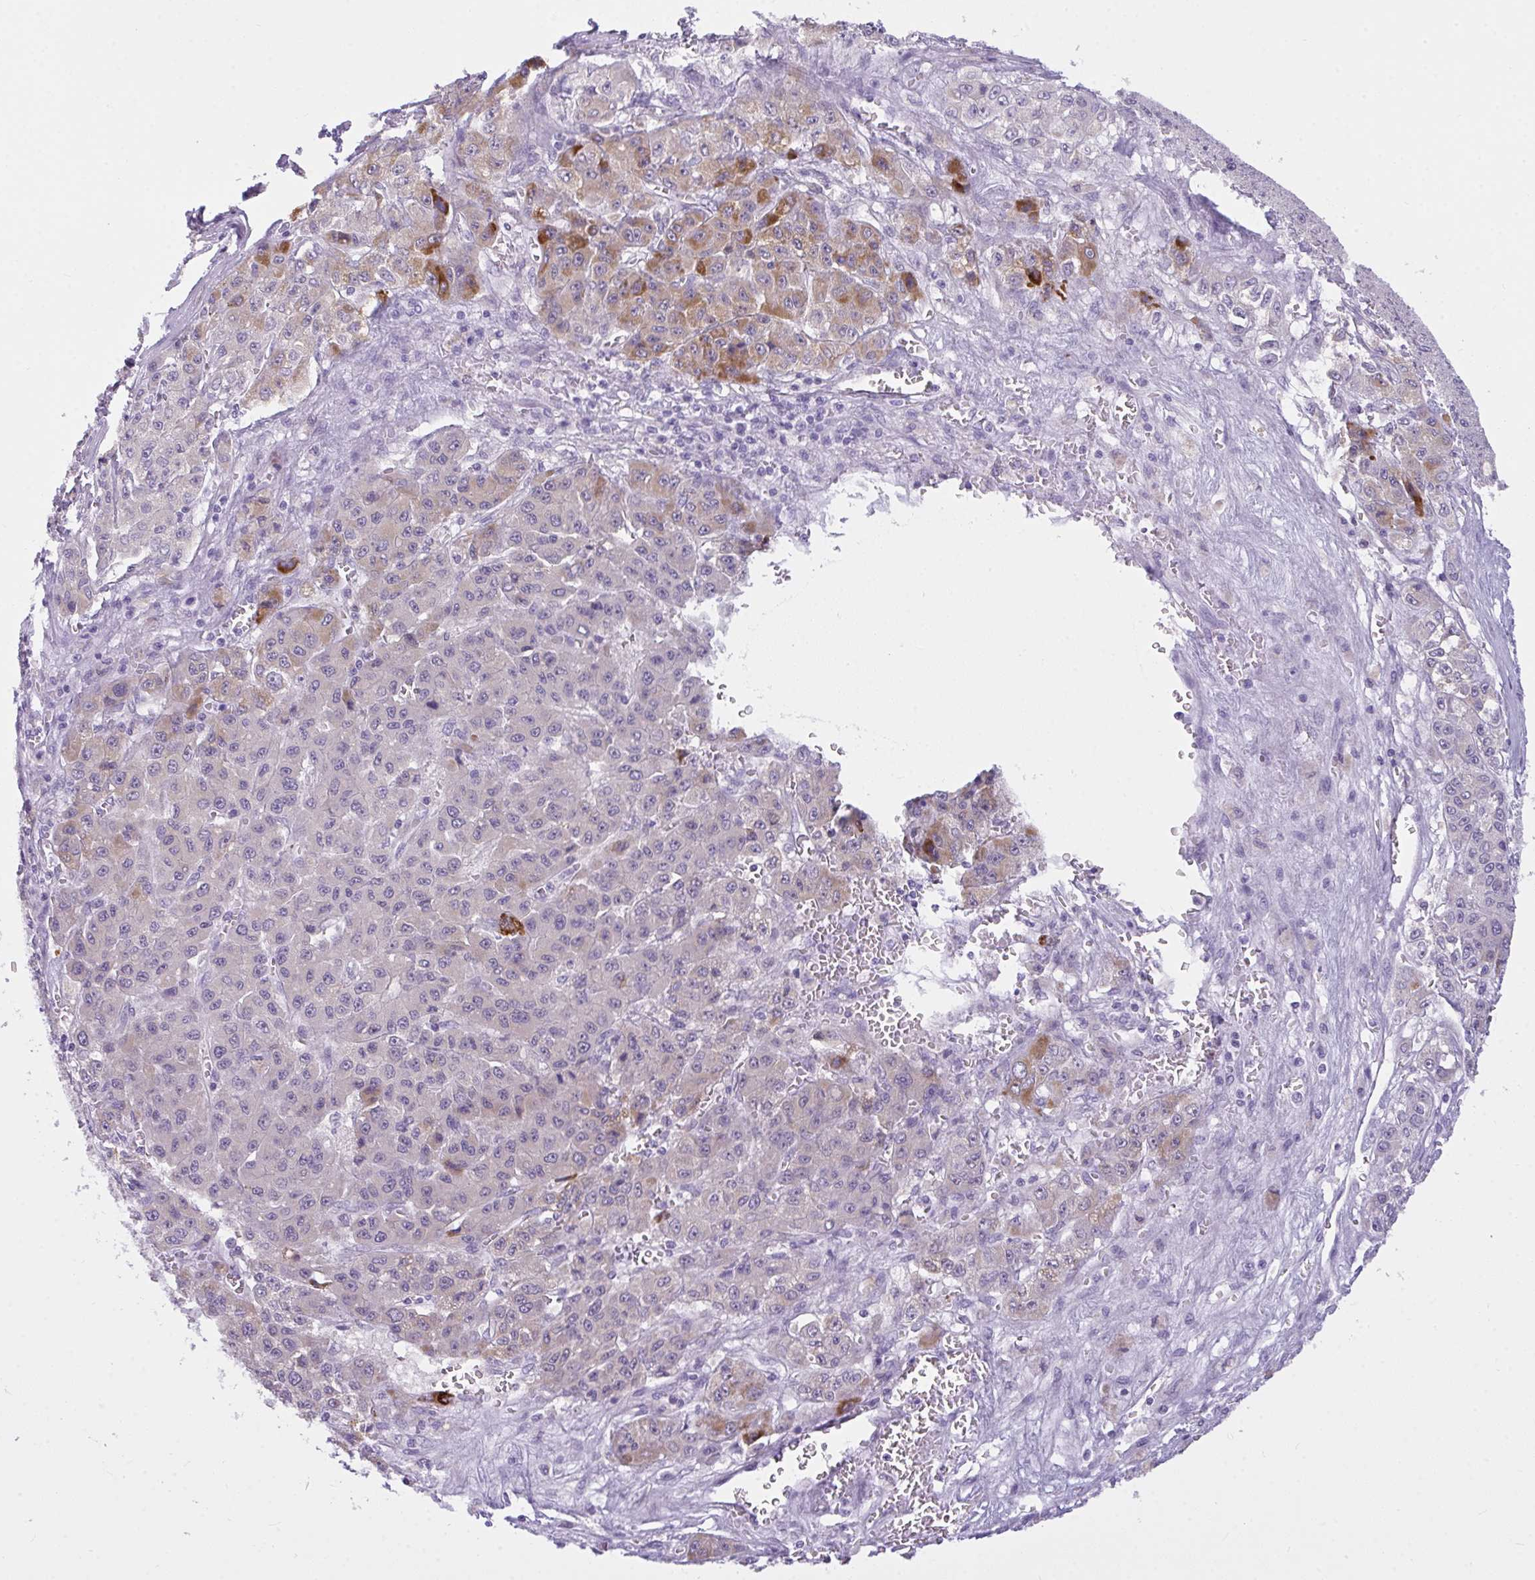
{"staining": {"intensity": "moderate", "quantity": "<25%", "location": "cytoplasmic/membranous"}, "tissue": "liver cancer", "cell_type": "Tumor cells", "image_type": "cancer", "snomed": [{"axis": "morphology", "description": "Carcinoma, Hepatocellular, NOS"}, {"axis": "topography", "description": "Liver"}], "caption": "Liver cancer (hepatocellular carcinoma) was stained to show a protein in brown. There is low levels of moderate cytoplasmic/membranous expression in approximately <25% of tumor cells.", "gene": "SEMA6B", "patient": {"sex": "male", "age": 70}}